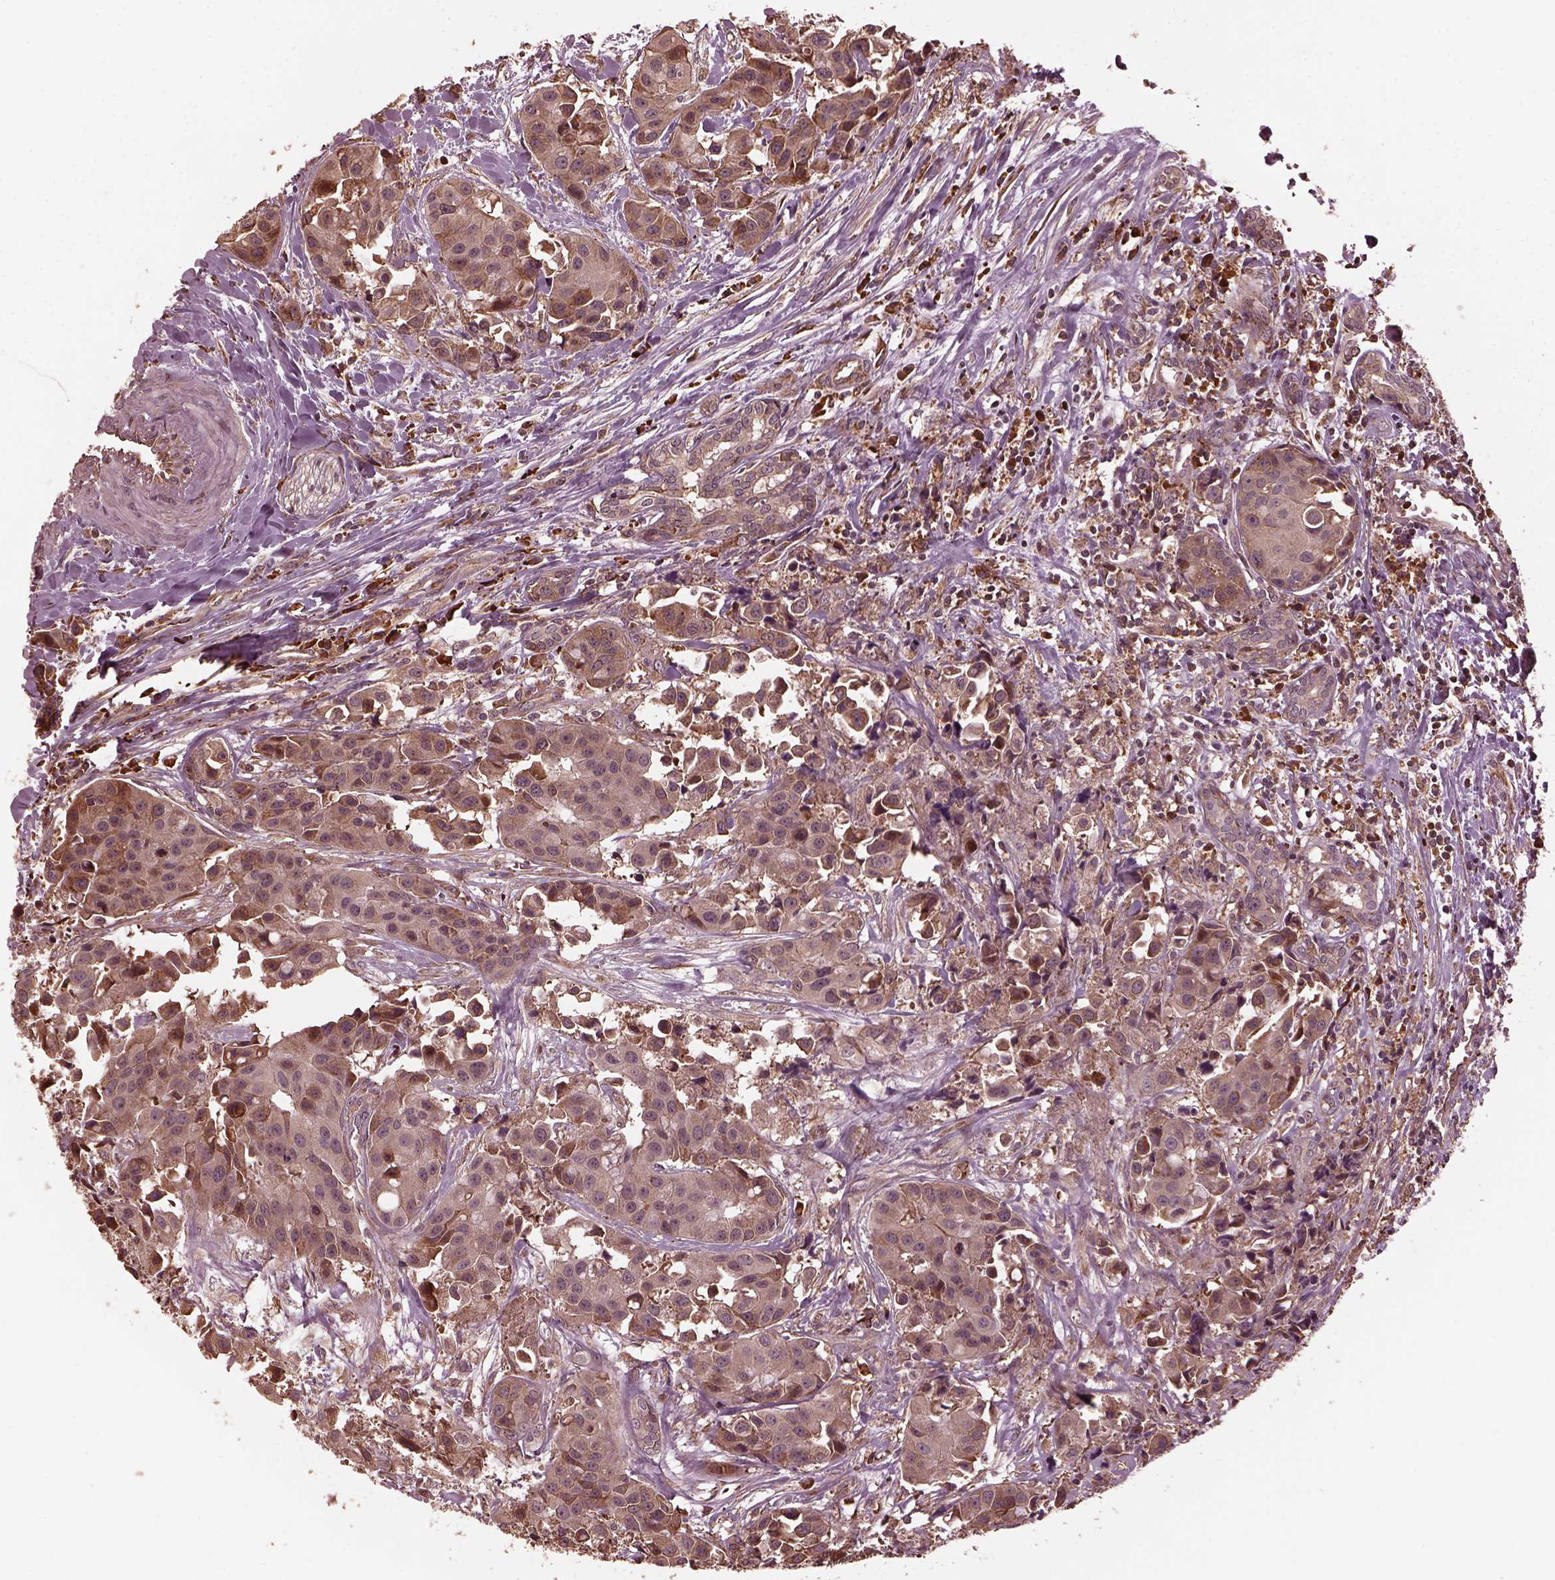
{"staining": {"intensity": "moderate", "quantity": "<25%", "location": "cytoplasmic/membranous"}, "tissue": "head and neck cancer", "cell_type": "Tumor cells", "image_type": "cancer", "snomed": [{"axis": "morphology", "description": "Adenocarcinoma, NOS"}, {"axis": "topography", "description": "Head-Neck"}], "caption": "Head and neck cancer stained for a protein (brown) shows moderate cytoplasmic/membranous positive positivity in about <25% of tumor cells.", "gene": "ZNF292", "patient": {"sex": "male", "age": 76}}